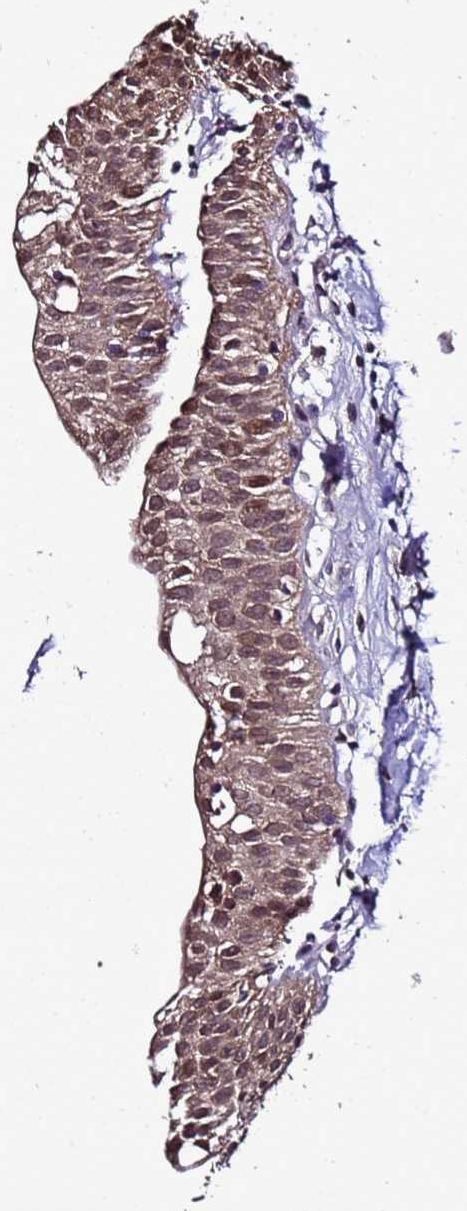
{"staining": {"intensity": "moderate", "quantity": ">75%", "location": "cytoplasmic/membranous,nuclear"}, "tissue": "urinary bladder", "cell_type": "Urothelial cells", "image_type": "normal", "snomed": [{"axis": "morphology", "description": "Normal tissue, NOS"}, {"axis": "topography", "description": "Urinary bladder"}], "caption": "A micrograph of urinary bladder stained for a protein demonstrates moderate cytoplasmic/membranous,nuclear brown staining in urothelial cells. The staining was performed using DAB (3,3'-diaminobenzidine), with brown indicating positive protein expression. Nuclei are stained blue with hematoxylin.", "gene": "ZNF329", "patient": {"sex": "male", "age": 51}}